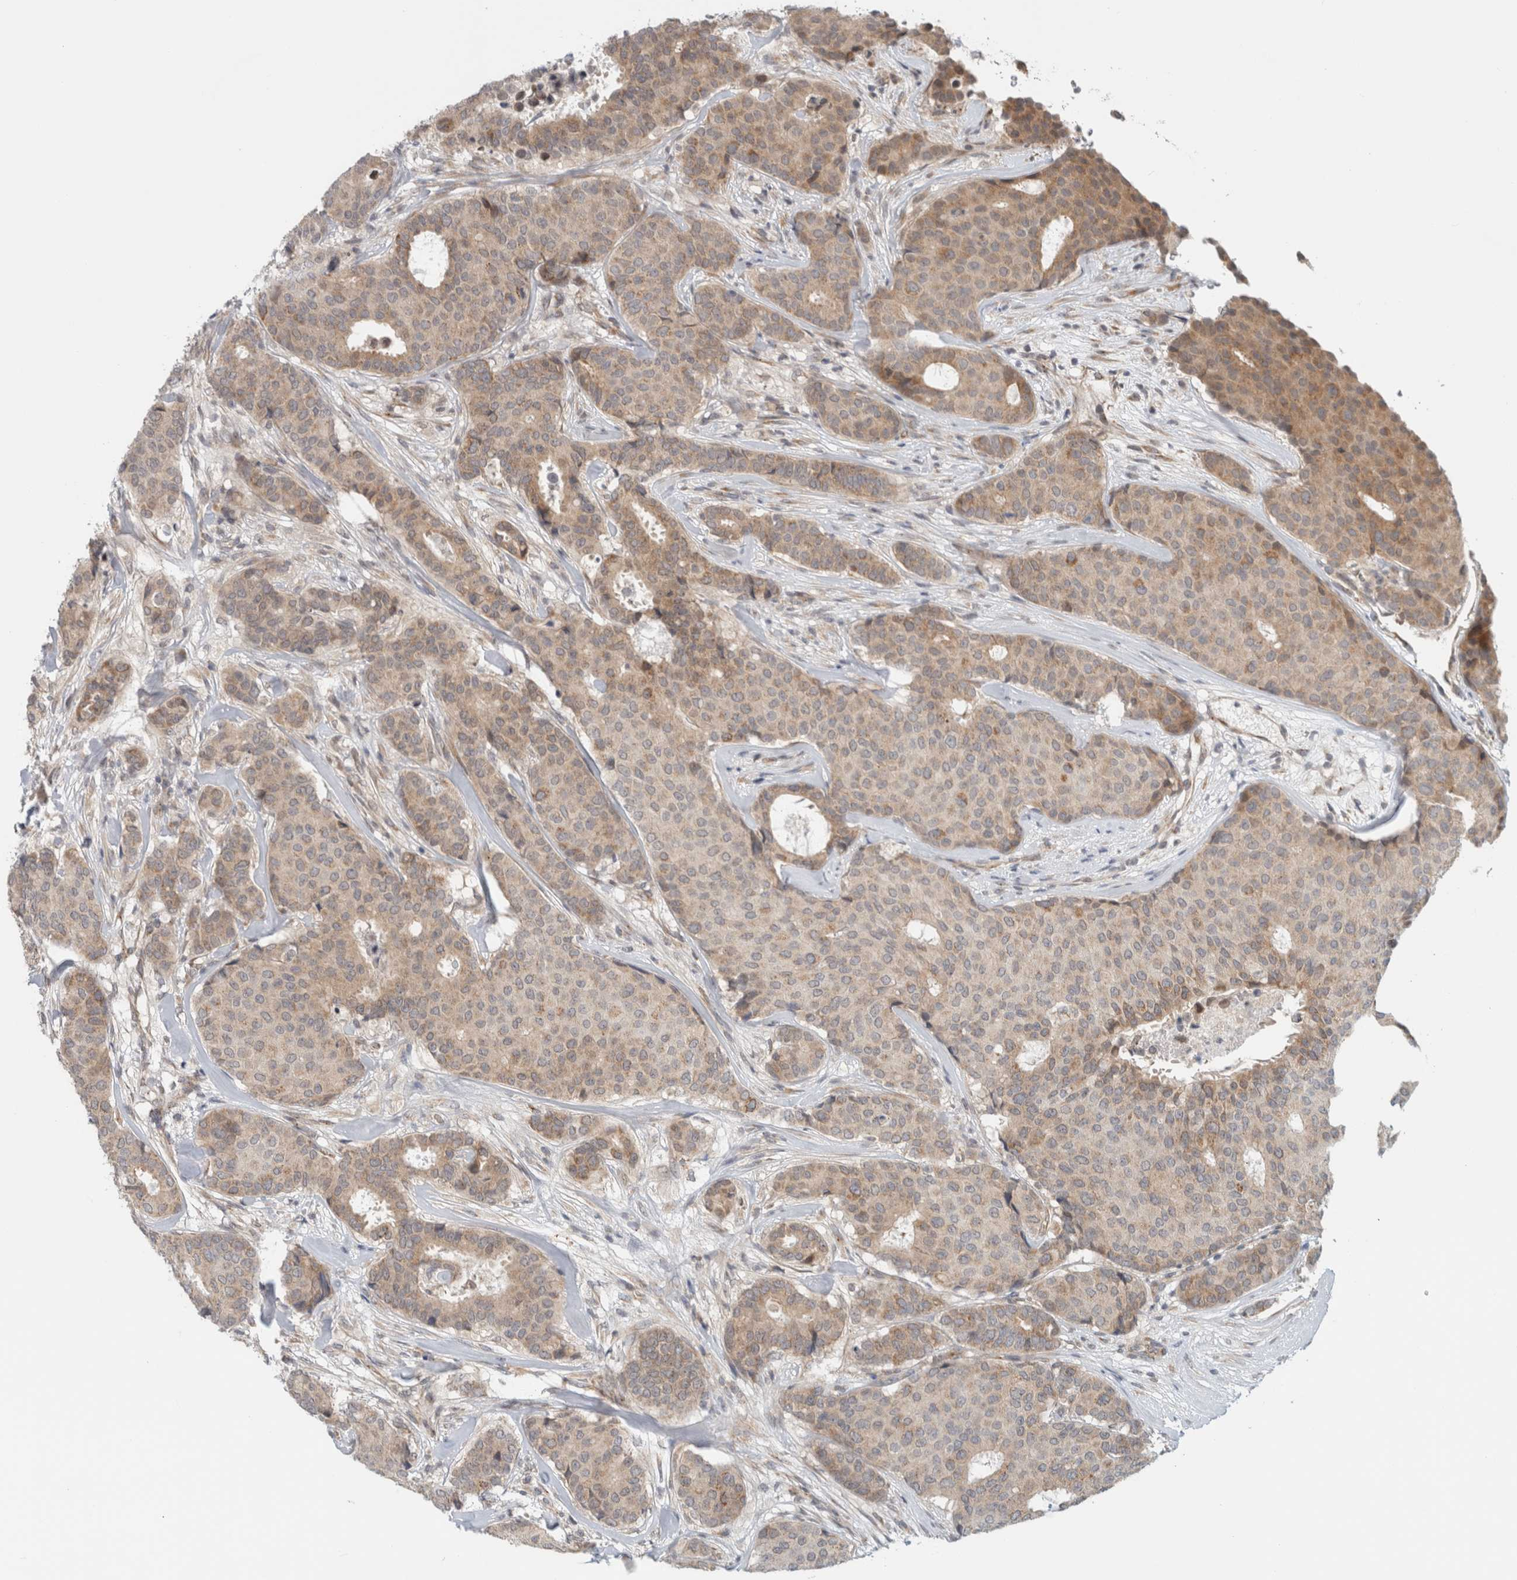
{"staining": {"intensity": "moderate", "quantity": "<25%", "location": "cytoplasmic/membranous"}, "tissue": "breast cancer", "cell_type": "Tumor cells", "image_type": "cancer", "snomed": [{"axis": "morphology", "description": "Duct carcinoma"}, {"axis": "topography", "description": "Breast"}], "caption": "Human breast intraductal carcinoma stained with a protein marker exhibits moderate staining in tumor cells.", "gene": "CMC2", "patient": {"sex": "female", "age": 75}}